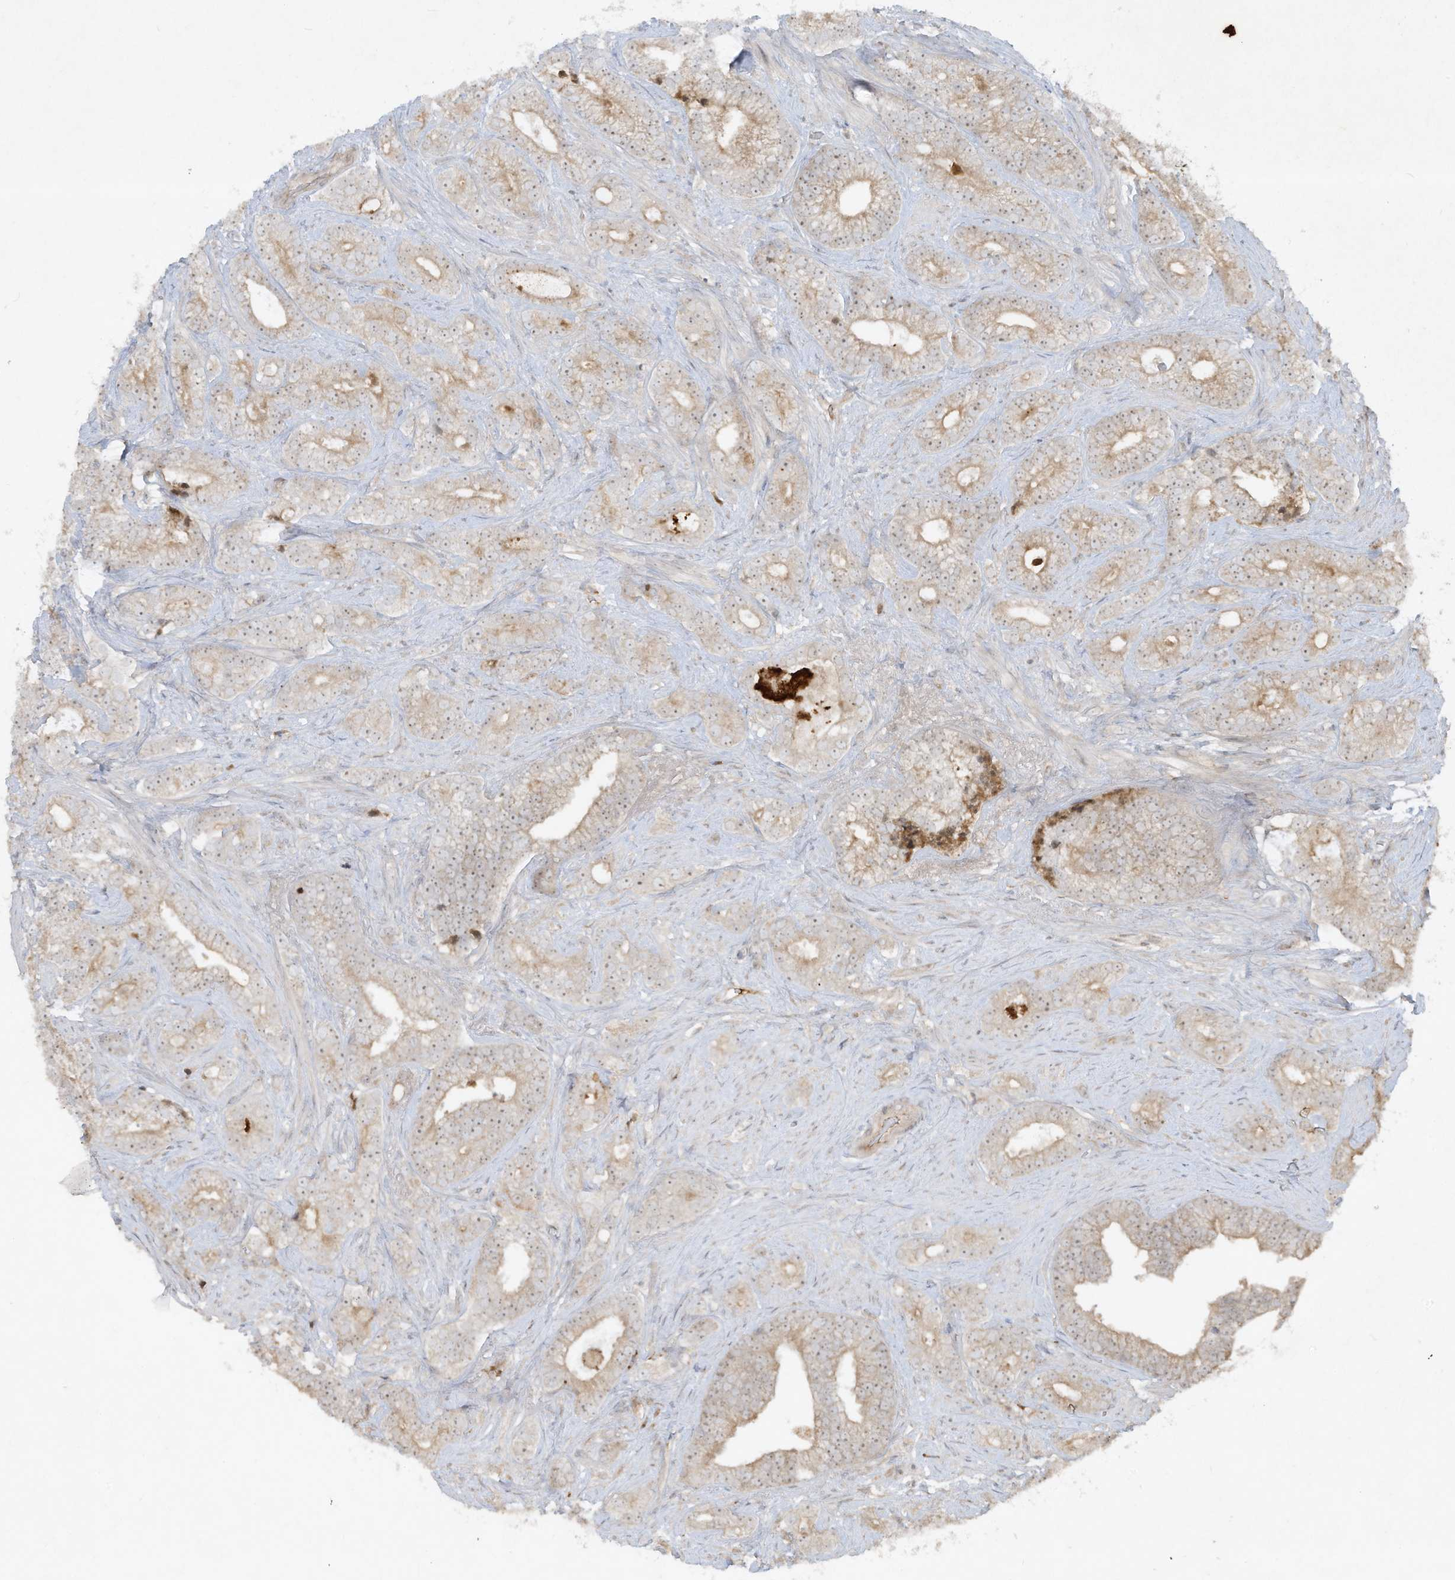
{"staining": {"intensity": "weak", "quantity": "25%-75%", "location": "cytoplasmic/membranous"}, "tissue": "prostate cancer", "cell_type": "Tumor cells", "image_type": "cancer", "snomed": [{"axis": "morphology", "description": "Adenocarcinoma, High grade"}, {"axis": "topography", "description": "Prostate and seminal vesicle, NOS"}], "caption": "Immunohistochemistry image of neoplastic tissue: human prostate cancer (high-grade adenocarcinoma) stained using immunohistochemistry displays low levels of weak protein expression localized specifically in the cytoplasmic/membranous of tumor cells, appearing as a cytoplasmic/membranous brown color.", "gene": "FETUB", "patient": {"sex": "male", "age": 67}}